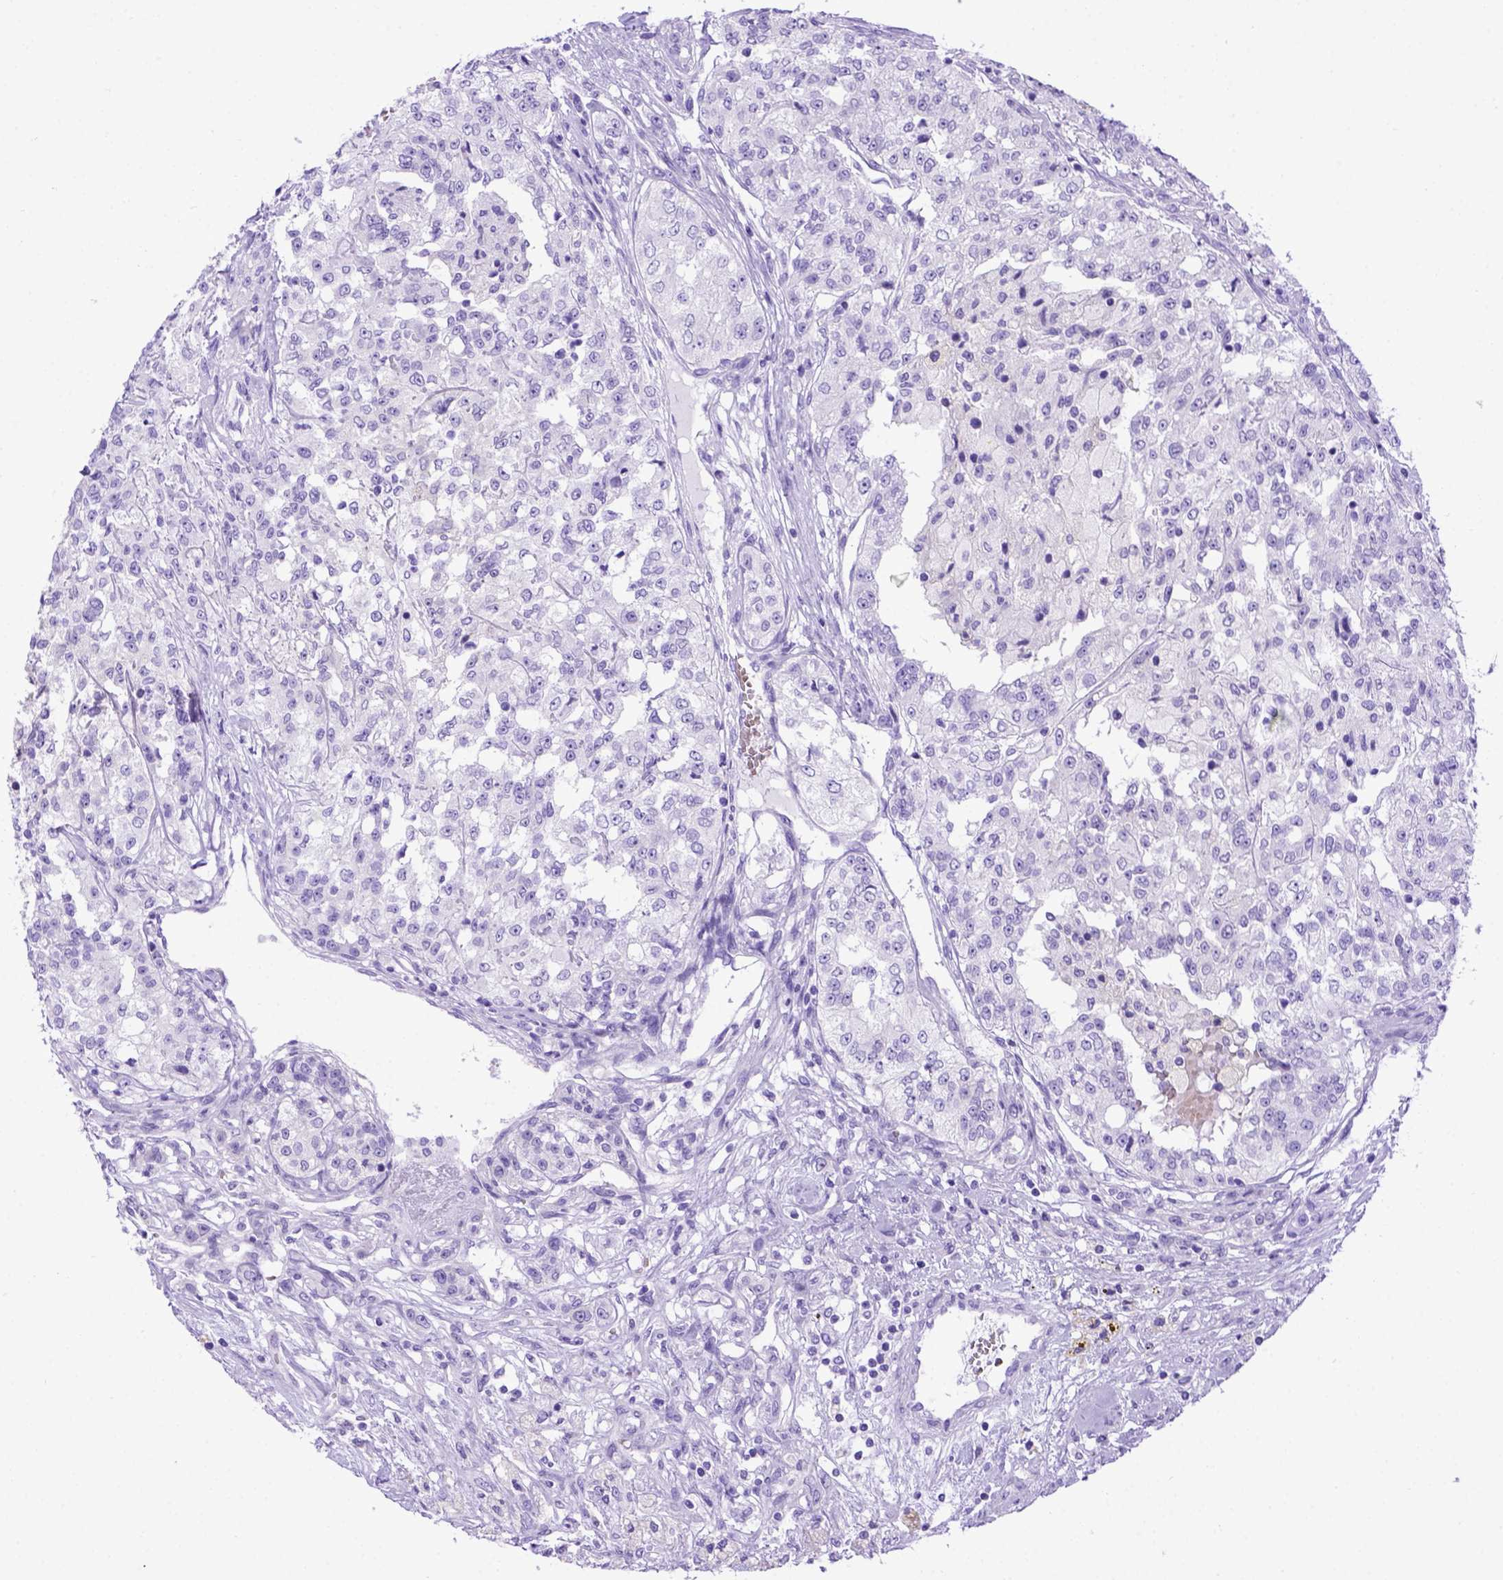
{"staining": {"intensity": "negative", "quantity": "none", "location": "none"}, "tissue": "renal cancer", "cell_type": "Tumor cells", "image_type": "cancer", "snomed": [{"axis": "morphology", "description": "Adenocarcinoma, NOS"}, {"axis": "topography", "description": "Kidney"}], "caption": "Photomicrograph shows no protein expression in tumor cells of adenocarcinoma (renal) tissue. Nuclei are stained in blue.", "gene": "MEOX2", "patient": {"sex": "female", "age": 63}}